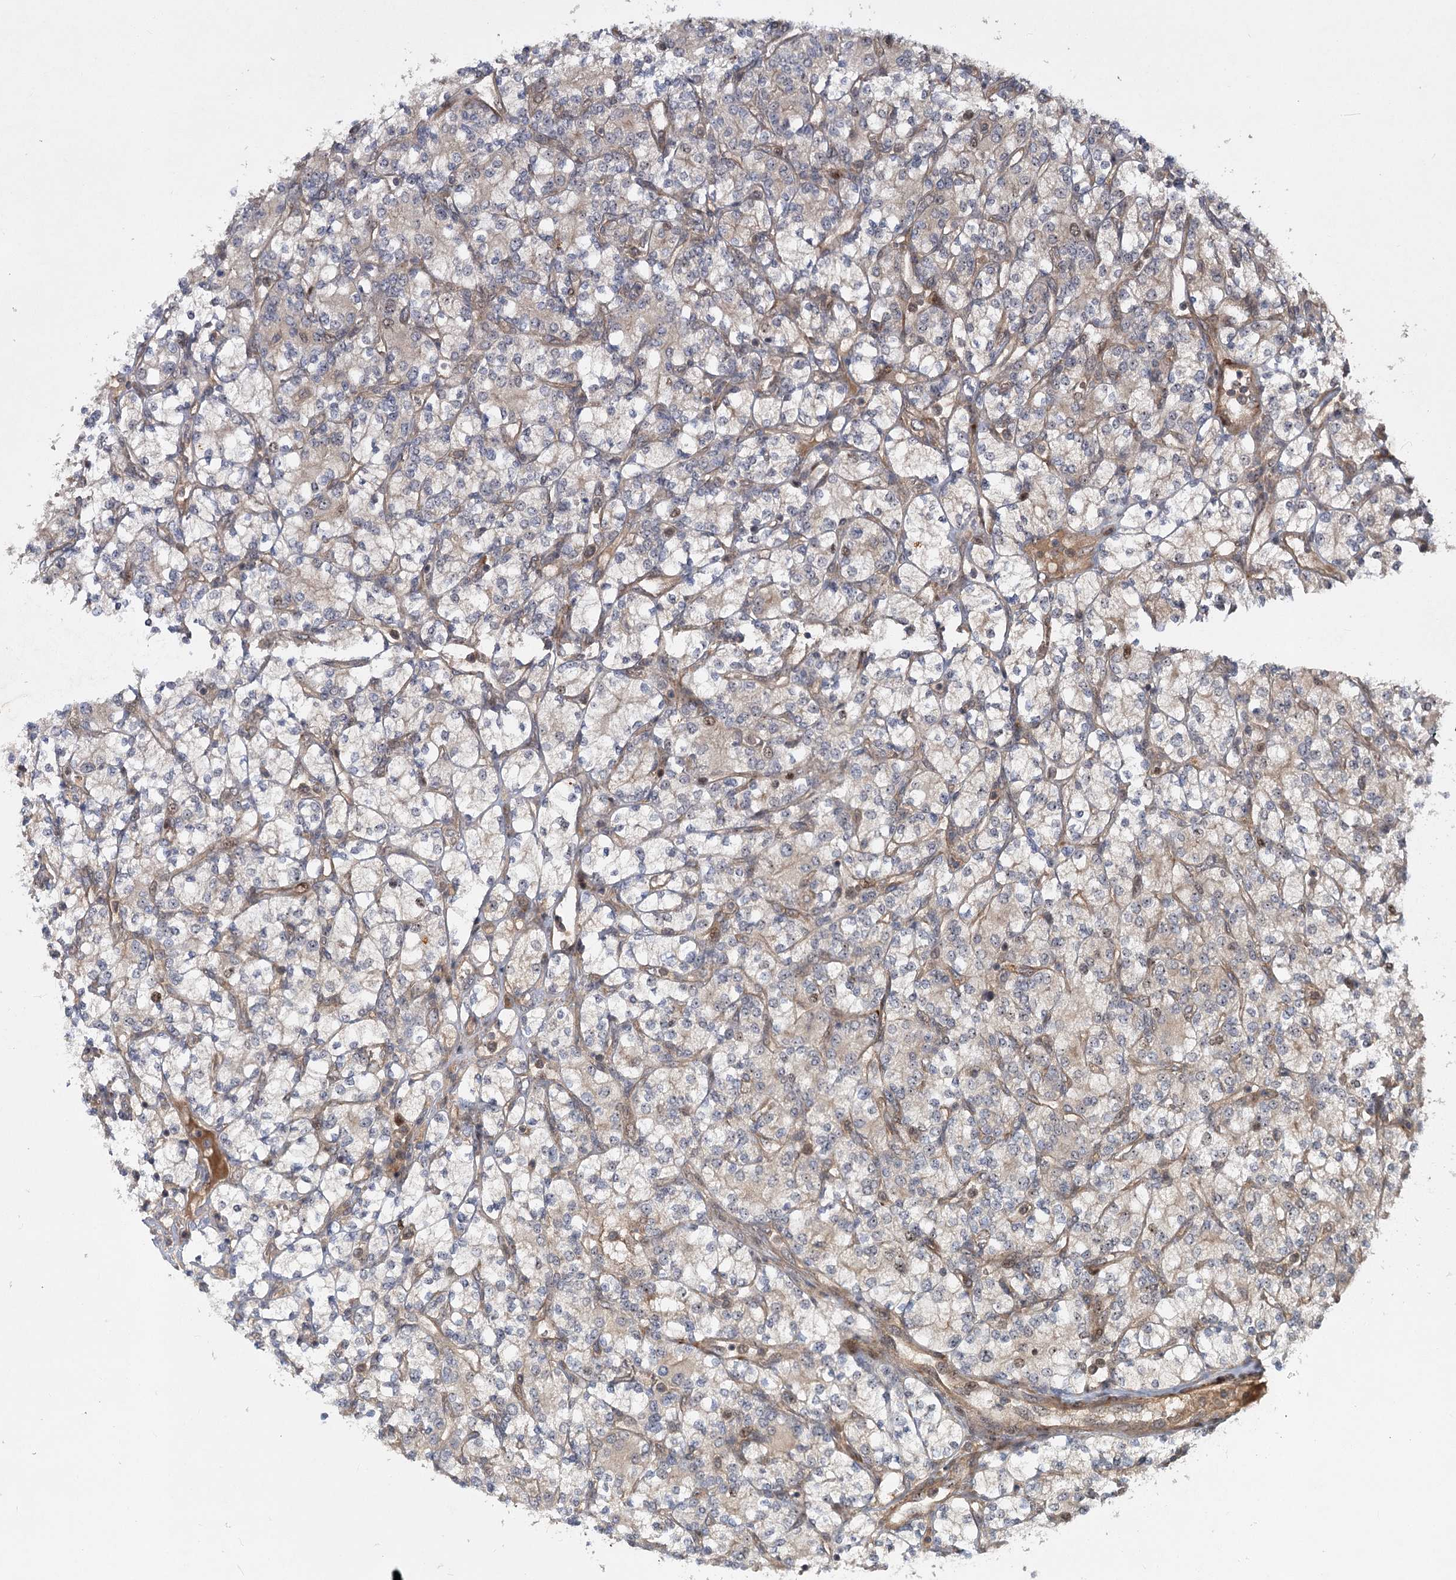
{"staining": {"intensity": "negative", "quantity": "none", "location": "none"}, "tissue": "renal cancer", "cell_type": "Tumor cells", "image_type": "cancer", "snomed": [{"axis": "morphology", "description": "Adenocarcinoma, NOS"}, {"axis": "topography", "description": "Kidney"}], "caption": "Micrograph shows no protein expression in tumor cells of renal cancer (adenocarcinoma) tissue.", "gene": "PIK3C2A", "patient": {"sex": "male", "age": 77}}